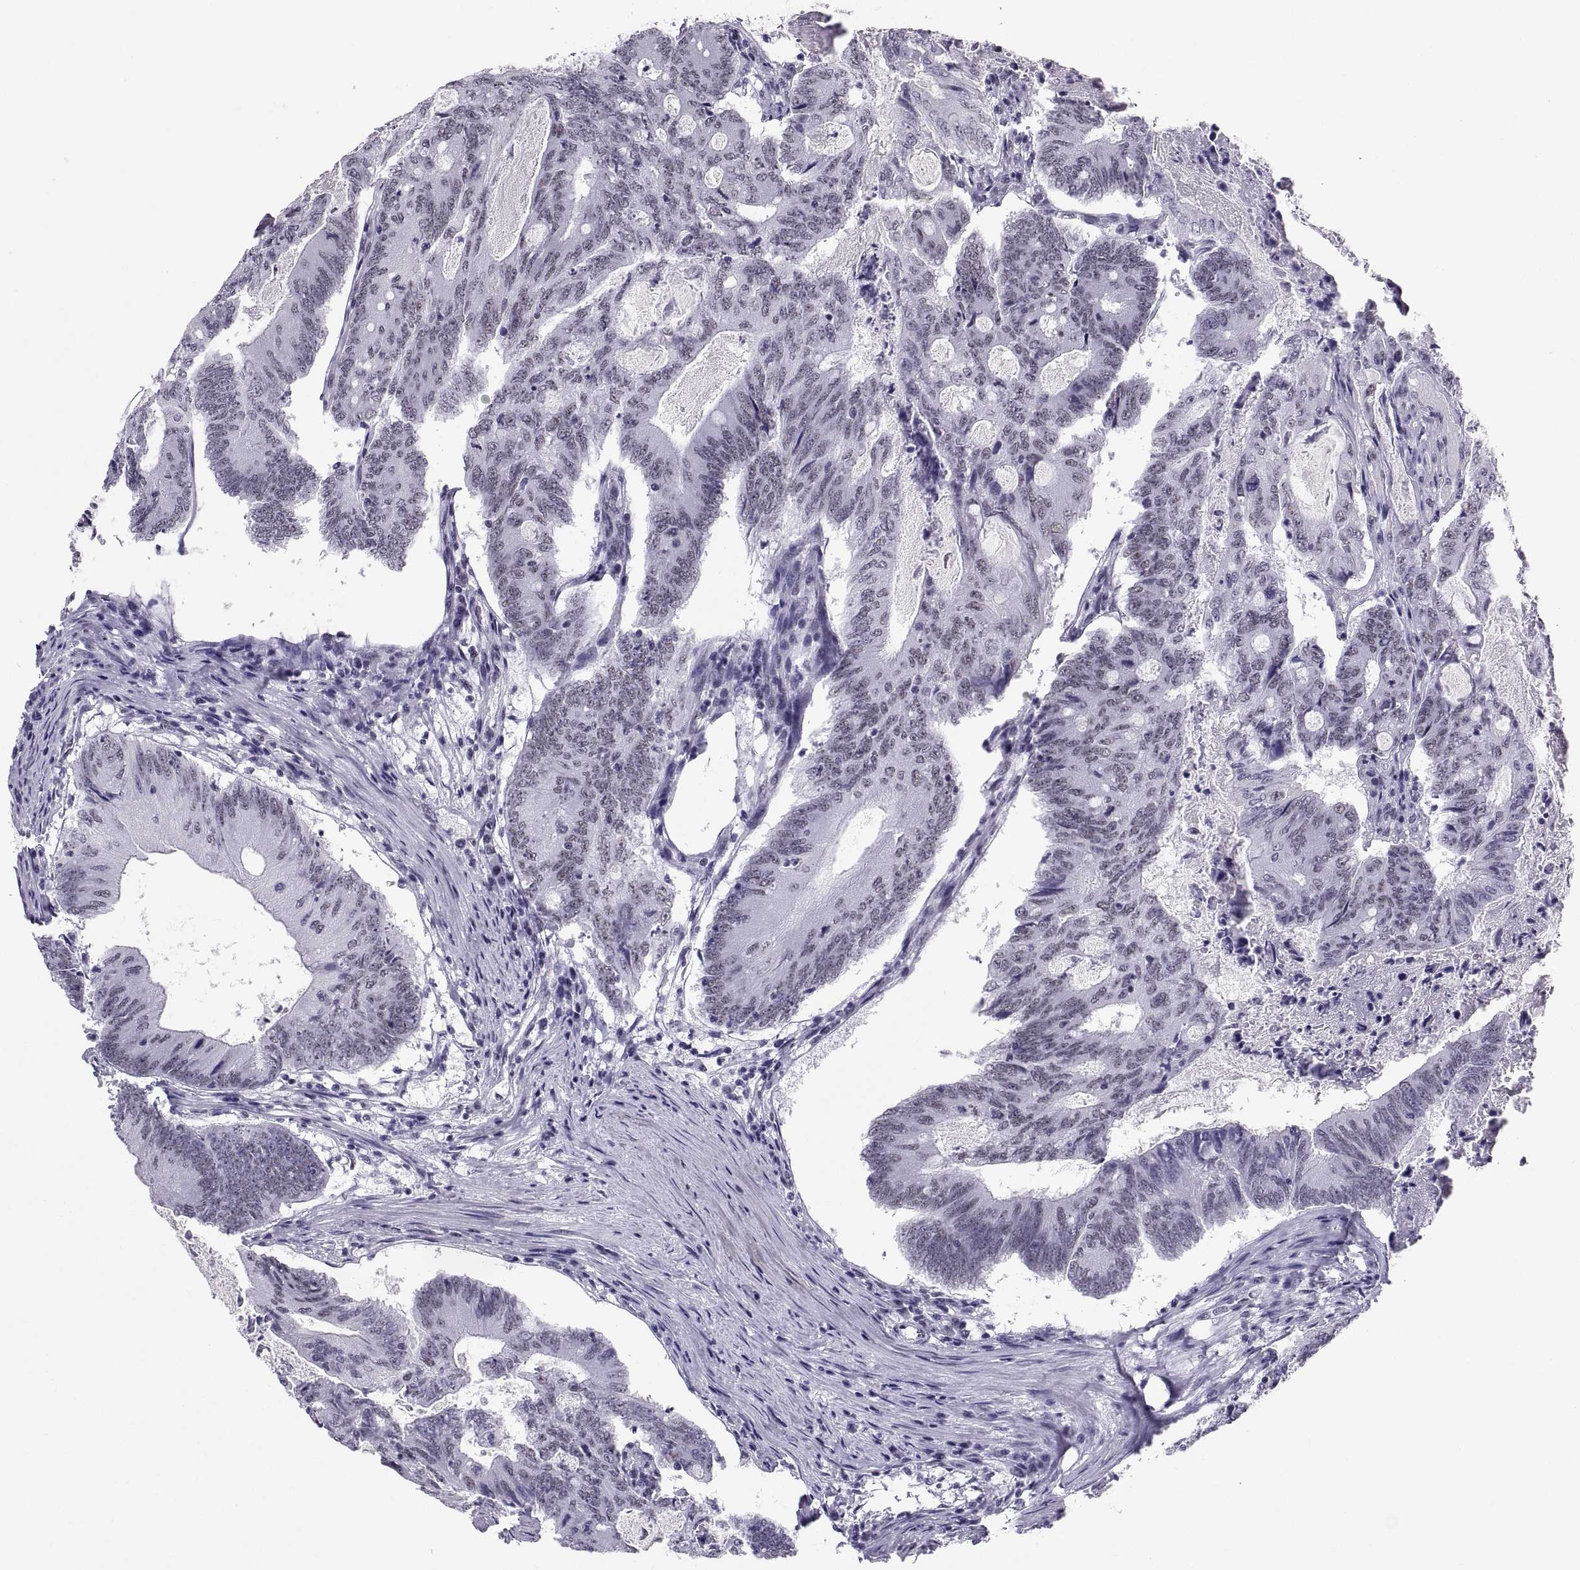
{"staining": {"intensity": "negative", "quantity": "none", "location": "none"}, "tissue": "colorectal cancer", "cell_type": "Tumor cells", "image_type": "cancer", "snomed": [{"axis": "morphology", "description": "Adenocarcinoma, NOS"}, {"axis": "topography", "description": "Colon"}], "caption": "Tumor cells are negative for protein expression in human colorectal cancer. The staining is performed using DAB brown chromogen with nuclei counter-stained in using hematoxylin.", "gene": "NEUROD6", "patient": {"sex": "female", "age": 70}}